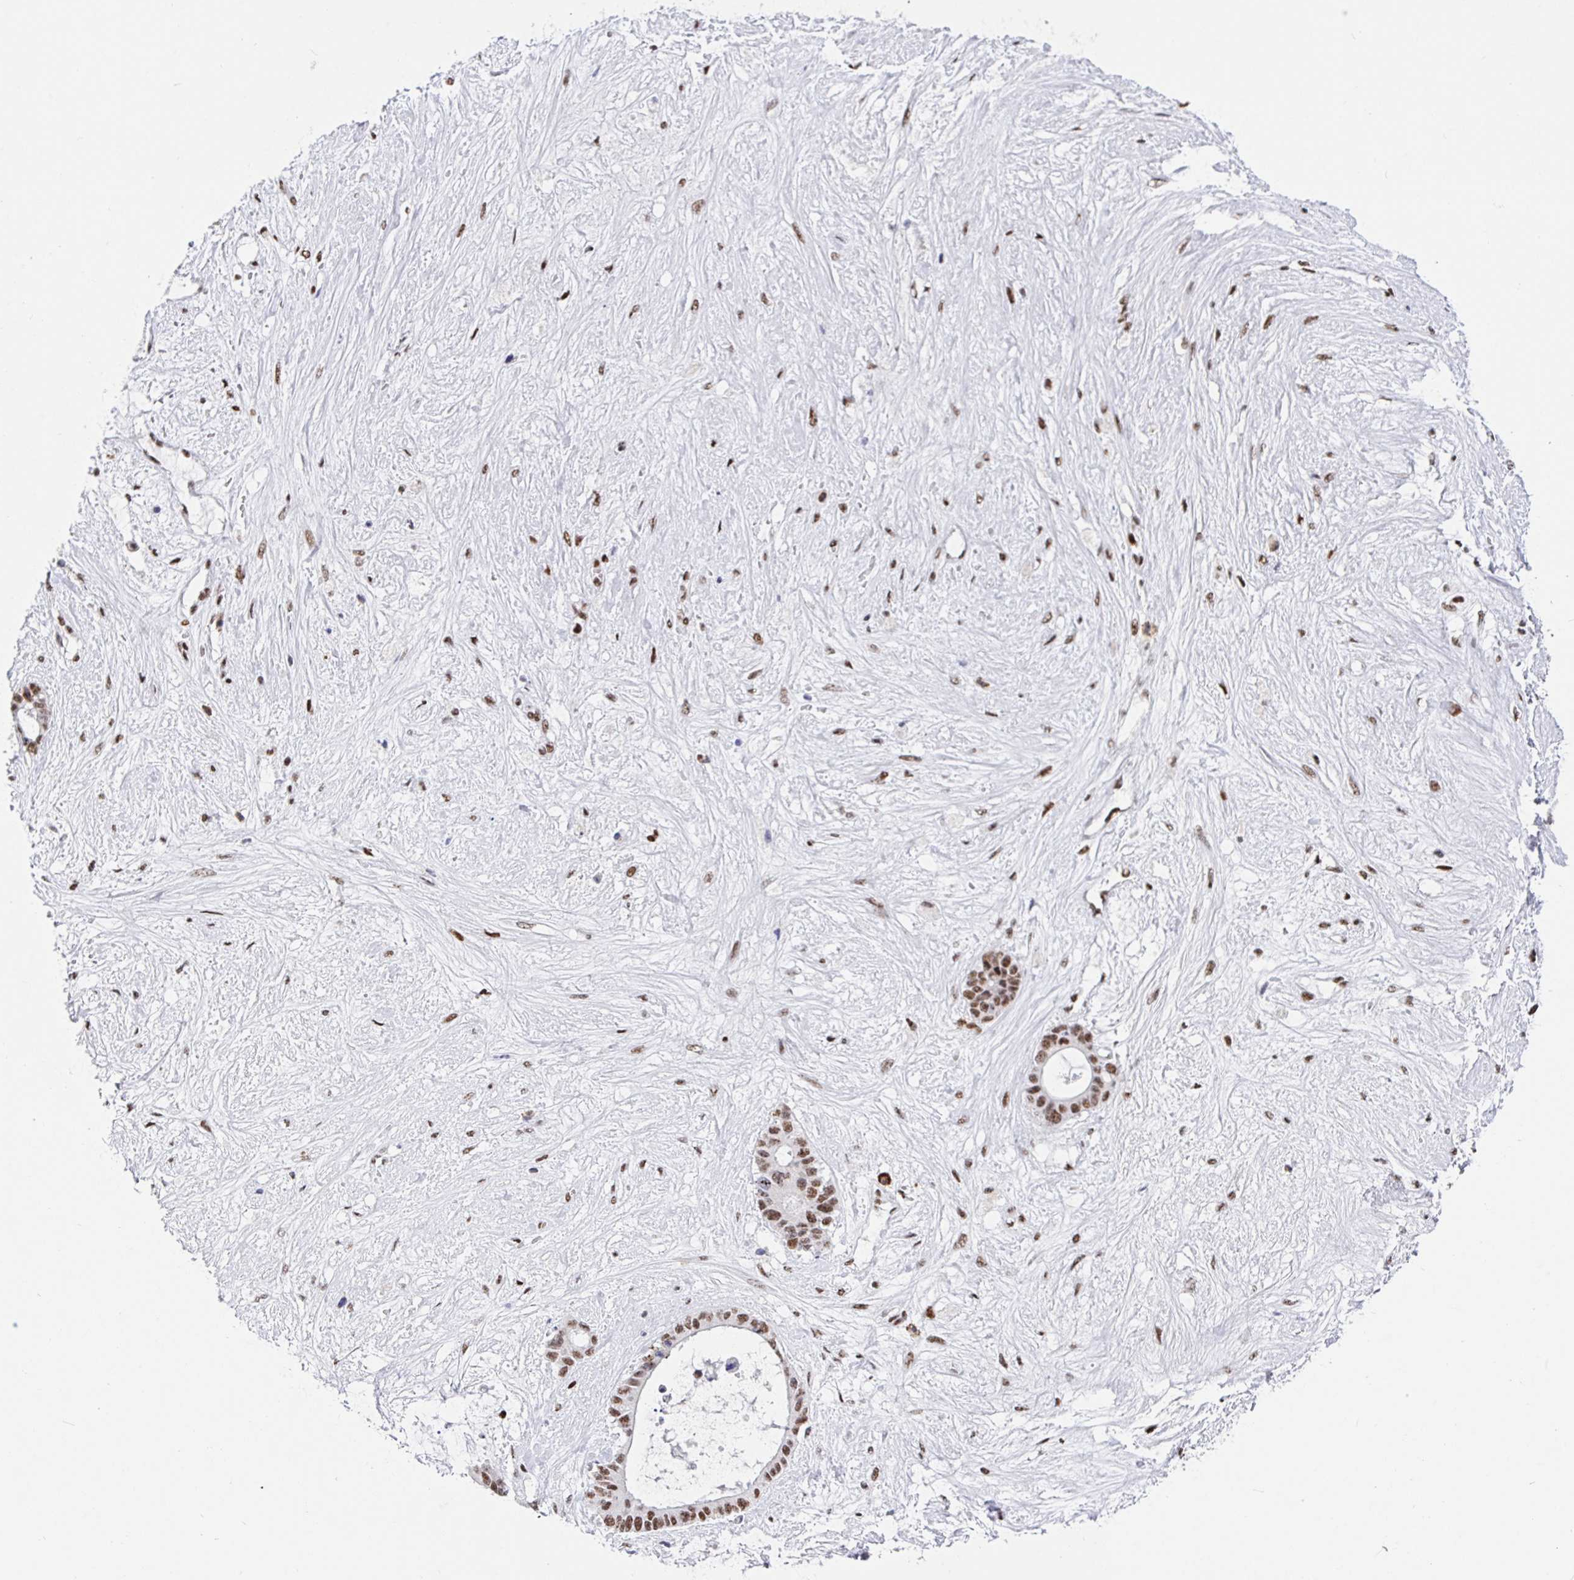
{"staining": {"intensity": "moderate", "quantity": ">75%", "location": "nuclear"}, "tissue": "liver cancer", "cell_type": "Tumor cells", "image_type": "cancer", "snomed": [{"axis": "morphology", "description": "Normal tissue, NOS"}, {"axis": "morphology", "description": "Cholangiocarcinoma"}, {"axis": "topography", "description": "Liver"}, {"axis": "topography", "description": "Peripheral nerve tissue"}], "caption": "Immunohistochemistry (IHC) staining of liver cancer, which shows medium levels of moderate nuclear expression in about >75% of tumor cells indicating moderate nuclear protein positivity. The staining was performed using DAB (brown) for protein detection and nuclei were counterstained in hematoxylin (blue).", "gene": "SETD5", "patient": {"sex": "female", "age": 73}}